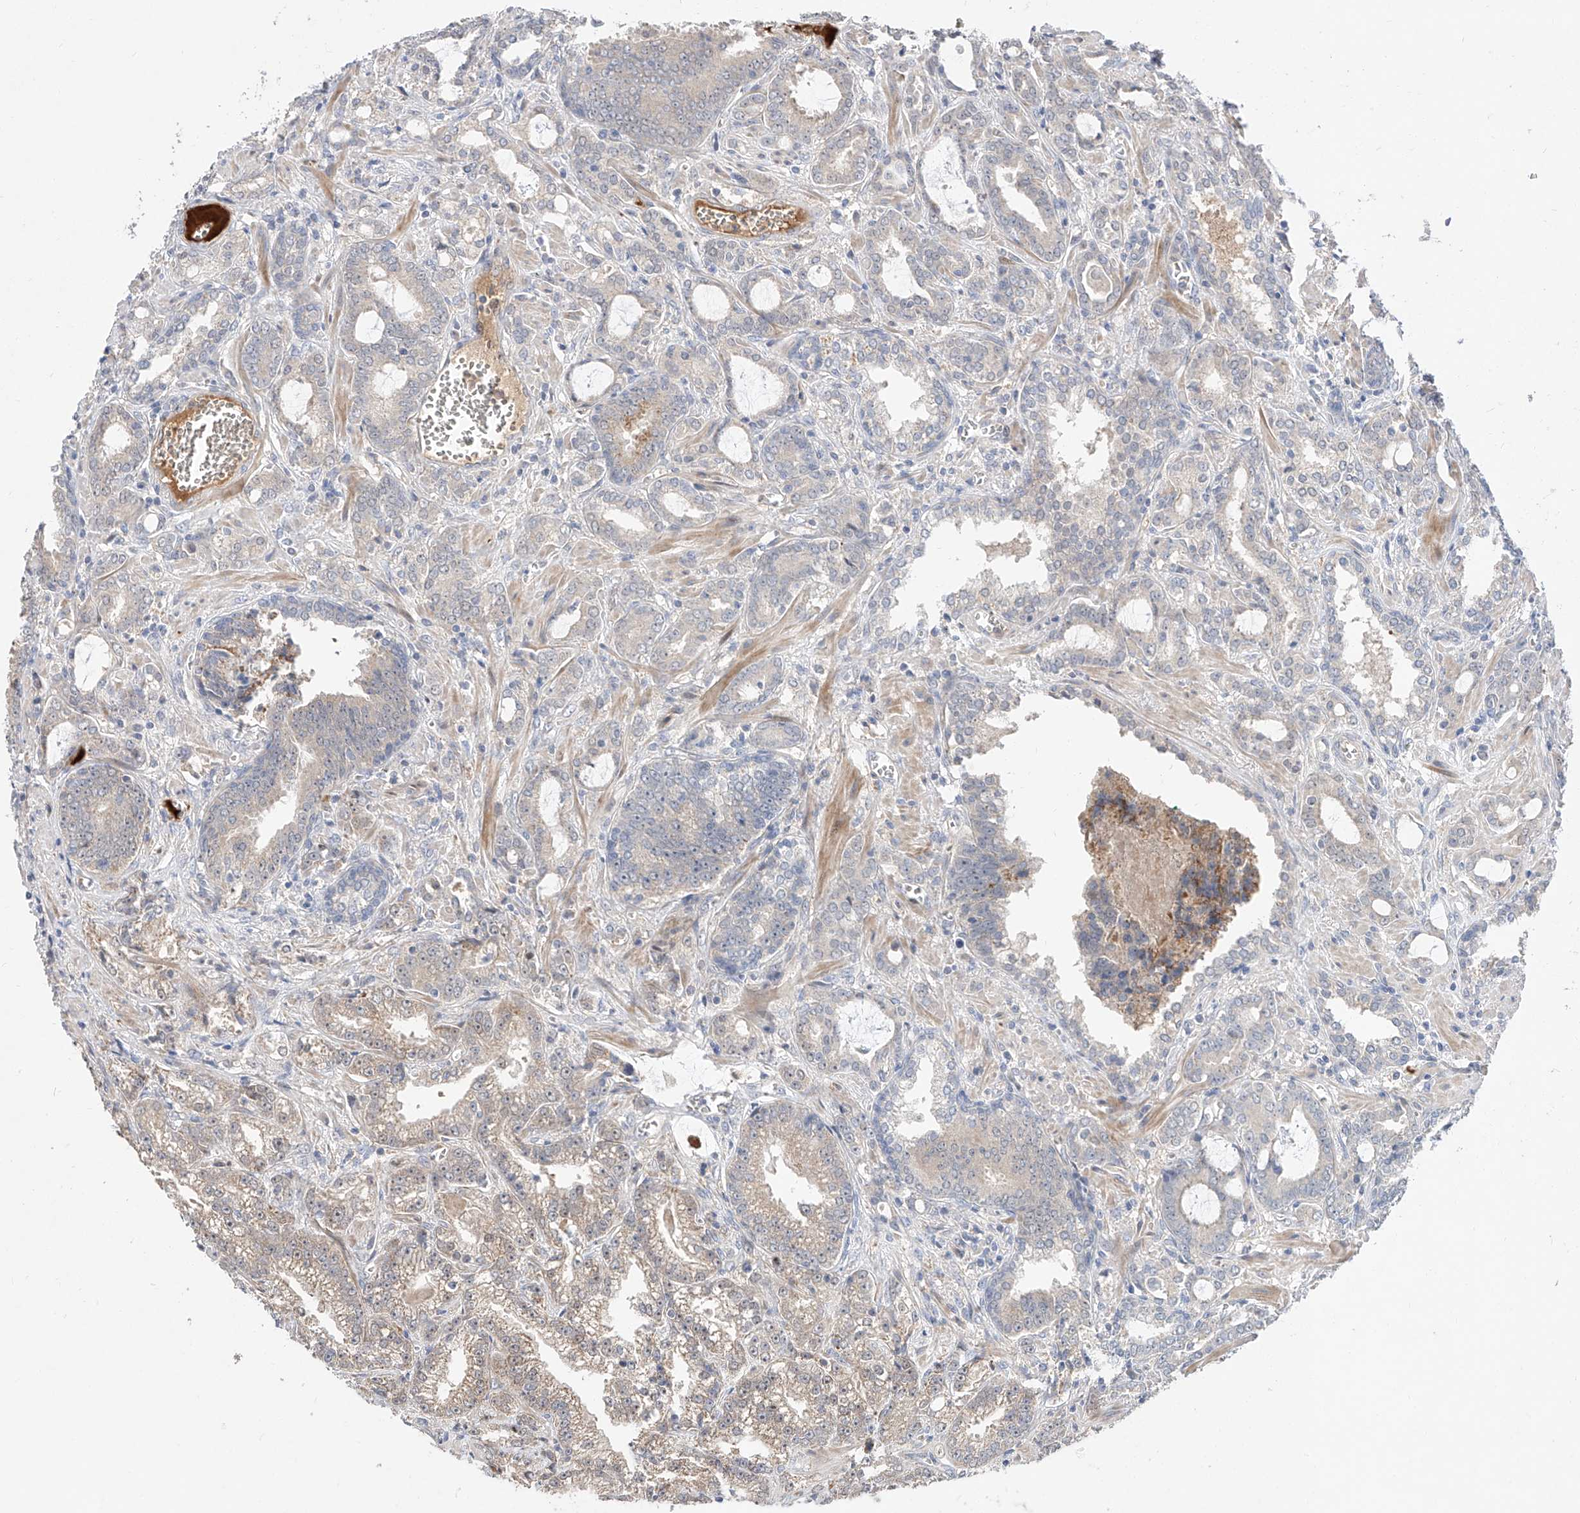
{"staining": {"intensity": "weak", "quantity": "<25%", "location": "cytoplasmic/membranous"}, "tissue": "prostate cancer", "cell_type": "Tumor cells", "image_type": "cancer", "snomed": [{"axis": "morphology", "description": "Adenocarcinoma, High grade"}, {"axis": "topography", "description": "Prostate and seminal vesicle, NOS"}], "caption": "An image of high-grade adenocarcinoma (prostate) stained for a protein demonstrates no brown staining in tumor cells. (DAB immunohistochemistry (IHC) with hematoxylin counter stain).", "gene": "FUCA2", "patient": {"sex": "male", "age": 67}}